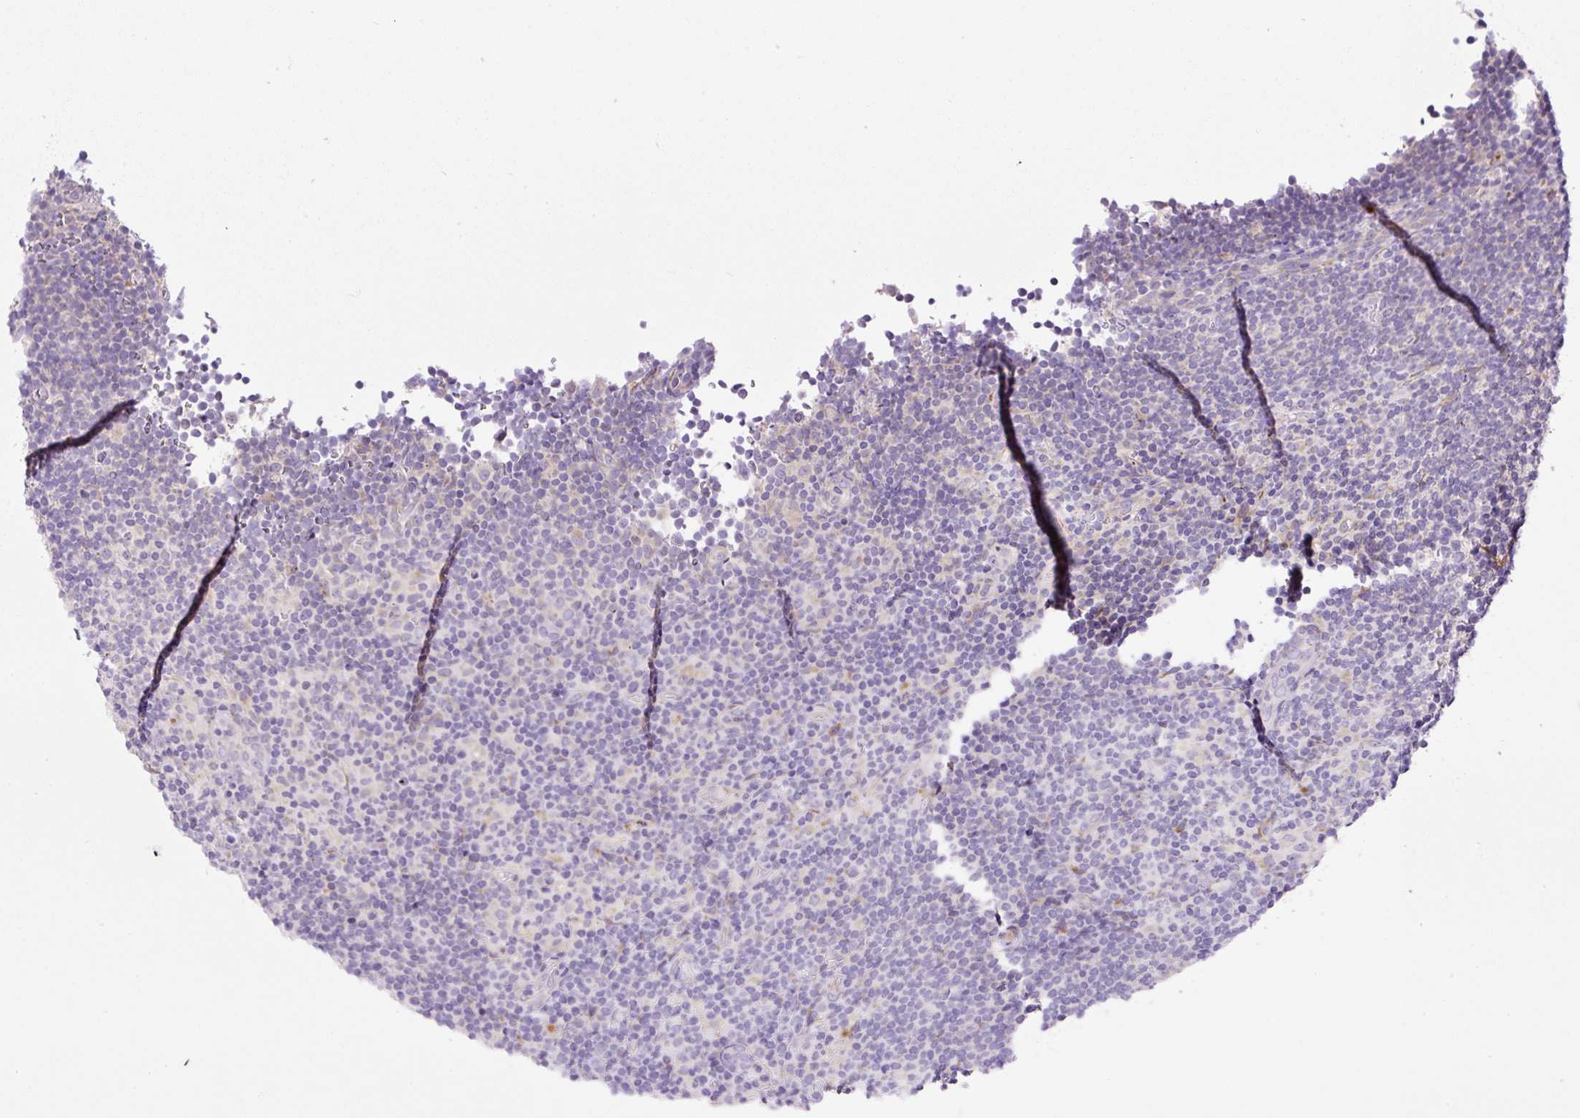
{"staining": {"intensity": "negative", "quantity": "none", "location": "none"}, "tissue": "lymphoma", "cell_type": "Tumor cells", "image_type": "cancer", "snomed": [{"axis": "morphology", "description": "Hodgkin's disease, NOS"}, {"axis": "topography", "description": "Lymph node"}], "caption": "Micrograph shows no significant protein positivity in tumor cells of Hodgkin's disease.", "gene": "POFUT1", "patient": {"sex": "female", "age": 57}}